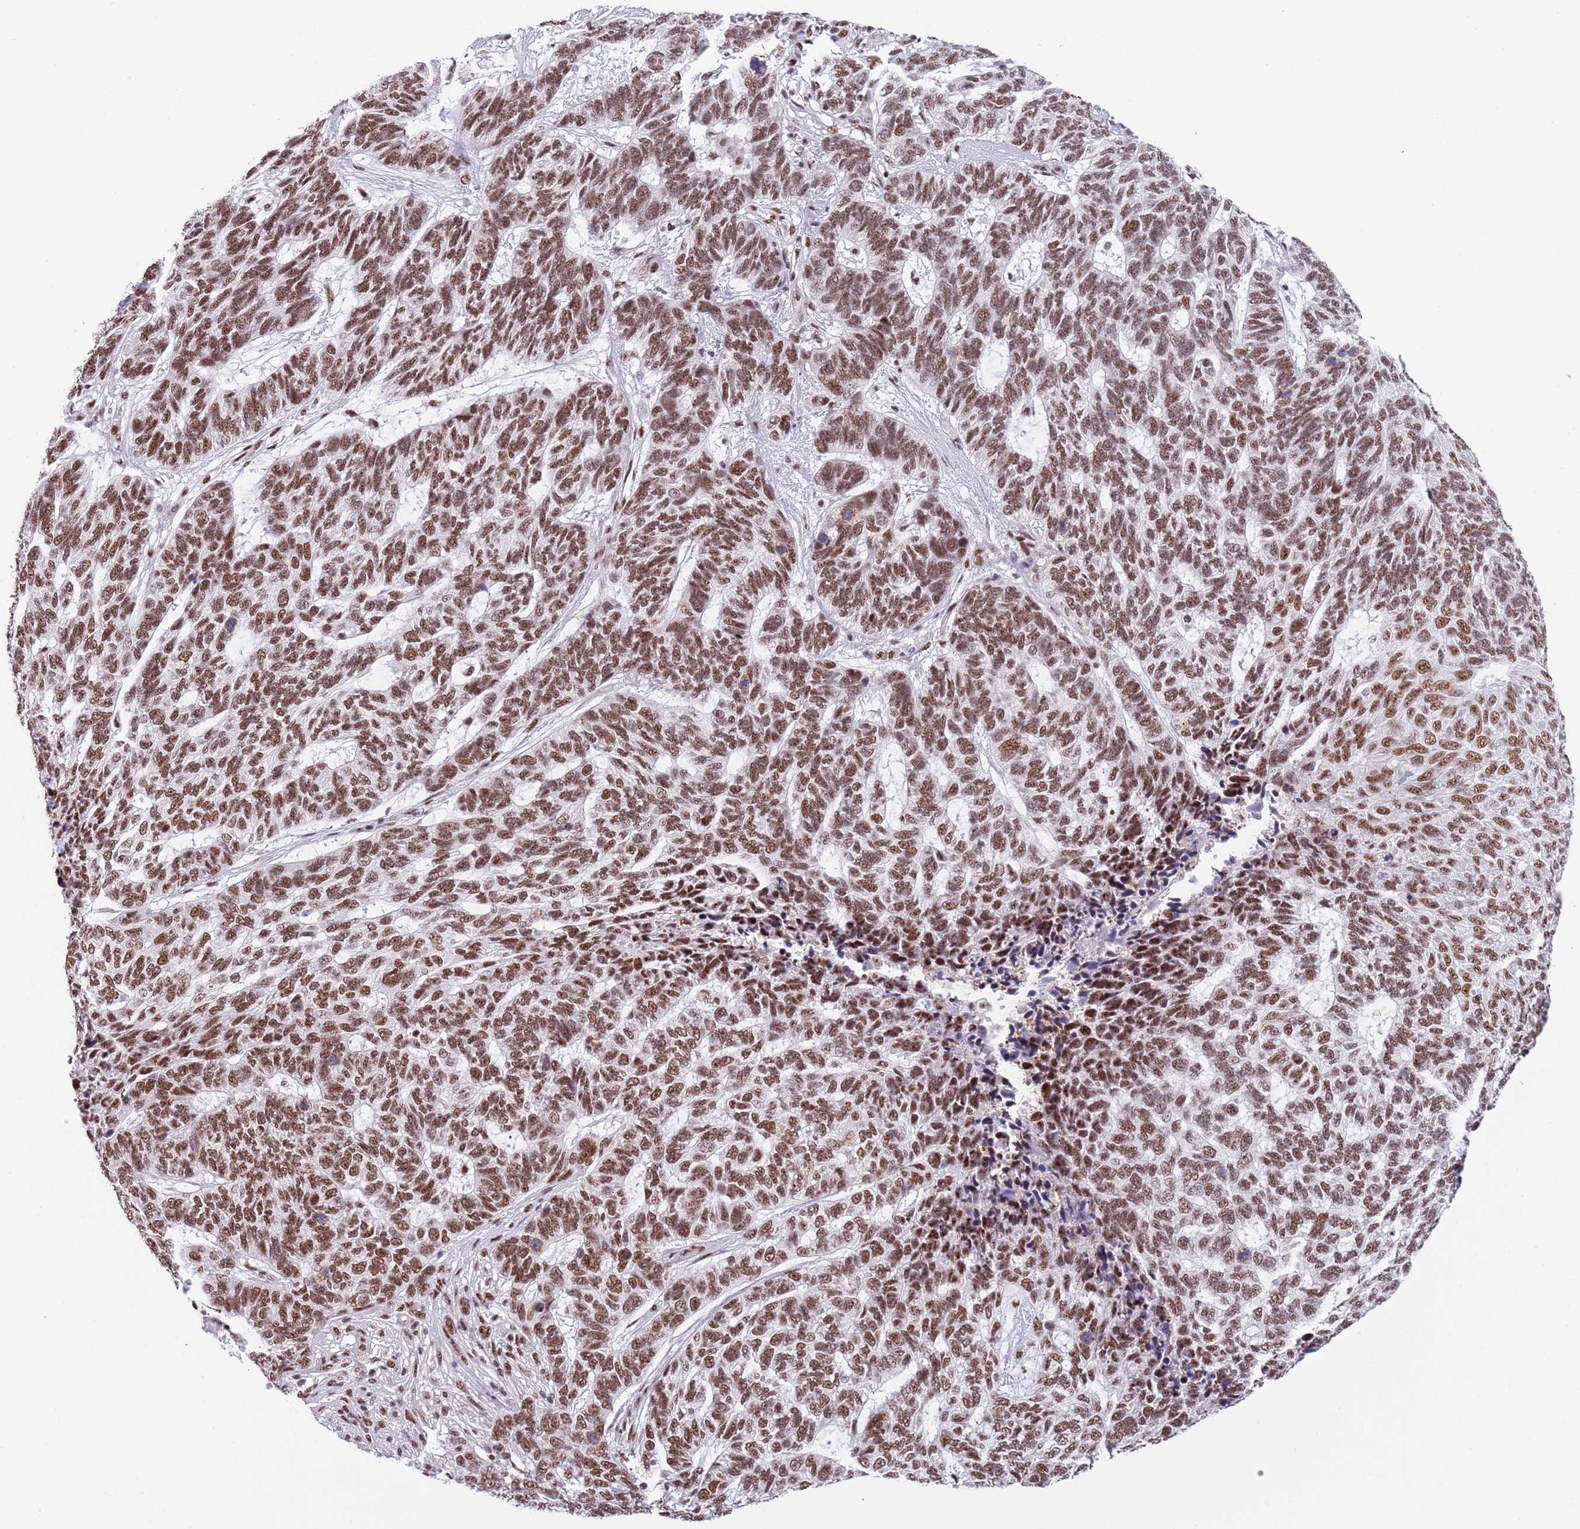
{"staining": {"intensity": "moderate", "quantity": ">75%", "location": "nuclear"}, "tissue": "skin cancer", "cell_type": "Tumor cells", "image_type": "cancer", "snomed": [{"axis": "morphology", "description": "Basal cell carcinoma"}, {"axis": "topography", "description": "Skin"}], "caption": "A high-resolution image shows IHC staining of skin cancer (basal cell carcinoma), which exhibits moderate nuclear positivity in about >75% of tumor cells.", "gene": "SF3A2", "patient": {"sex": "female", "age": 65}}